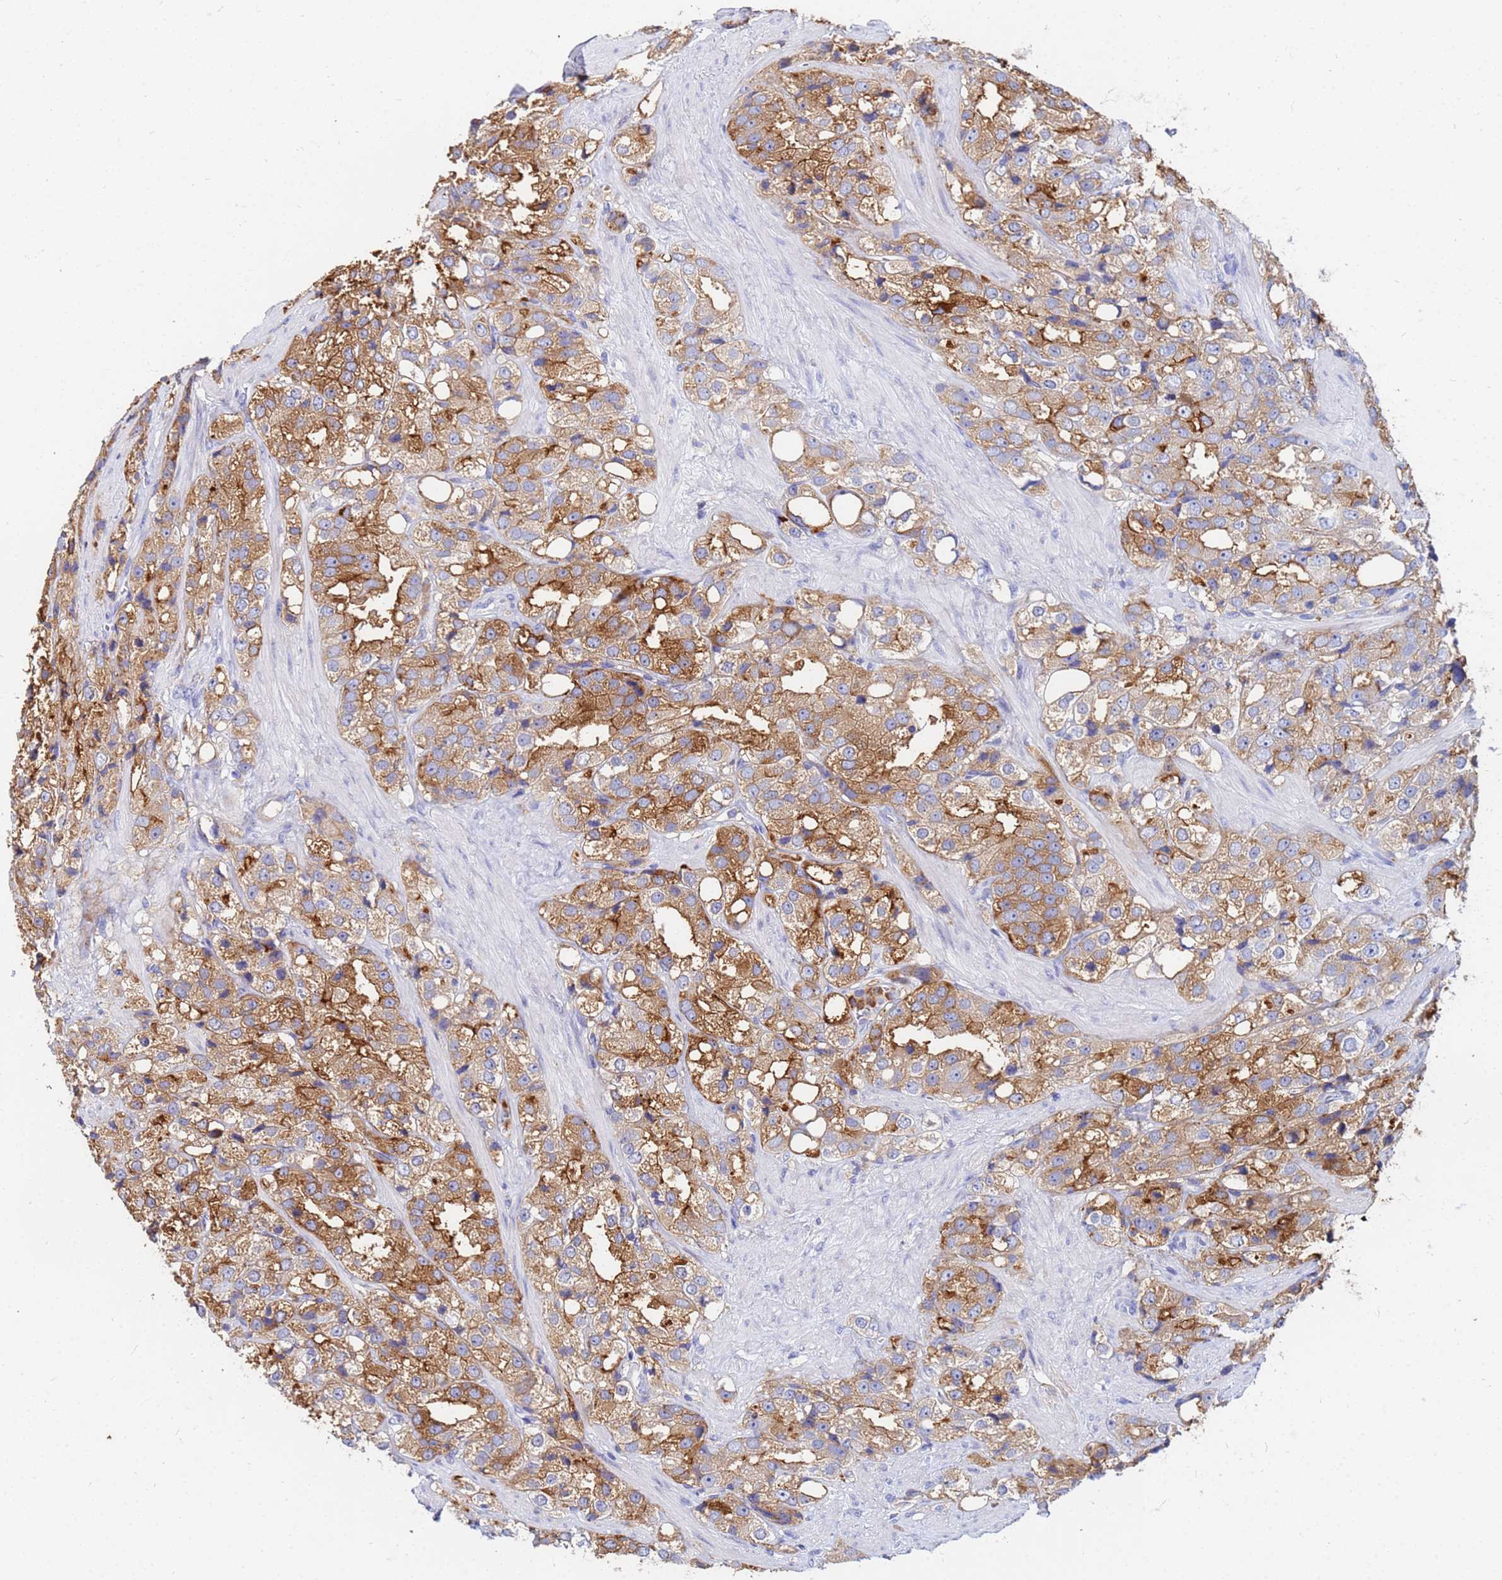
{"staining": {"intensity": "moderate", "quantity": ">75%", "location": "cytoplasmic/membranous"}, "tissue": "prostate cancer", "cell_type": "Tumor cells", "image_type": "cancer", "snomed": [{"axis": "morphology", "description": "Adenocarcinoma, NOS"}, {"axis": "topography", "description": "Prostate"}], "caption": "DAB immunohistochemical staining of adenocarcinoma (prostate) exhibits moderate cytoplasmic/membranous protein expression in approximately >75% of tumor cells.", "gene": "BASP1", "patient": {"sex": "male", "age": 79}}